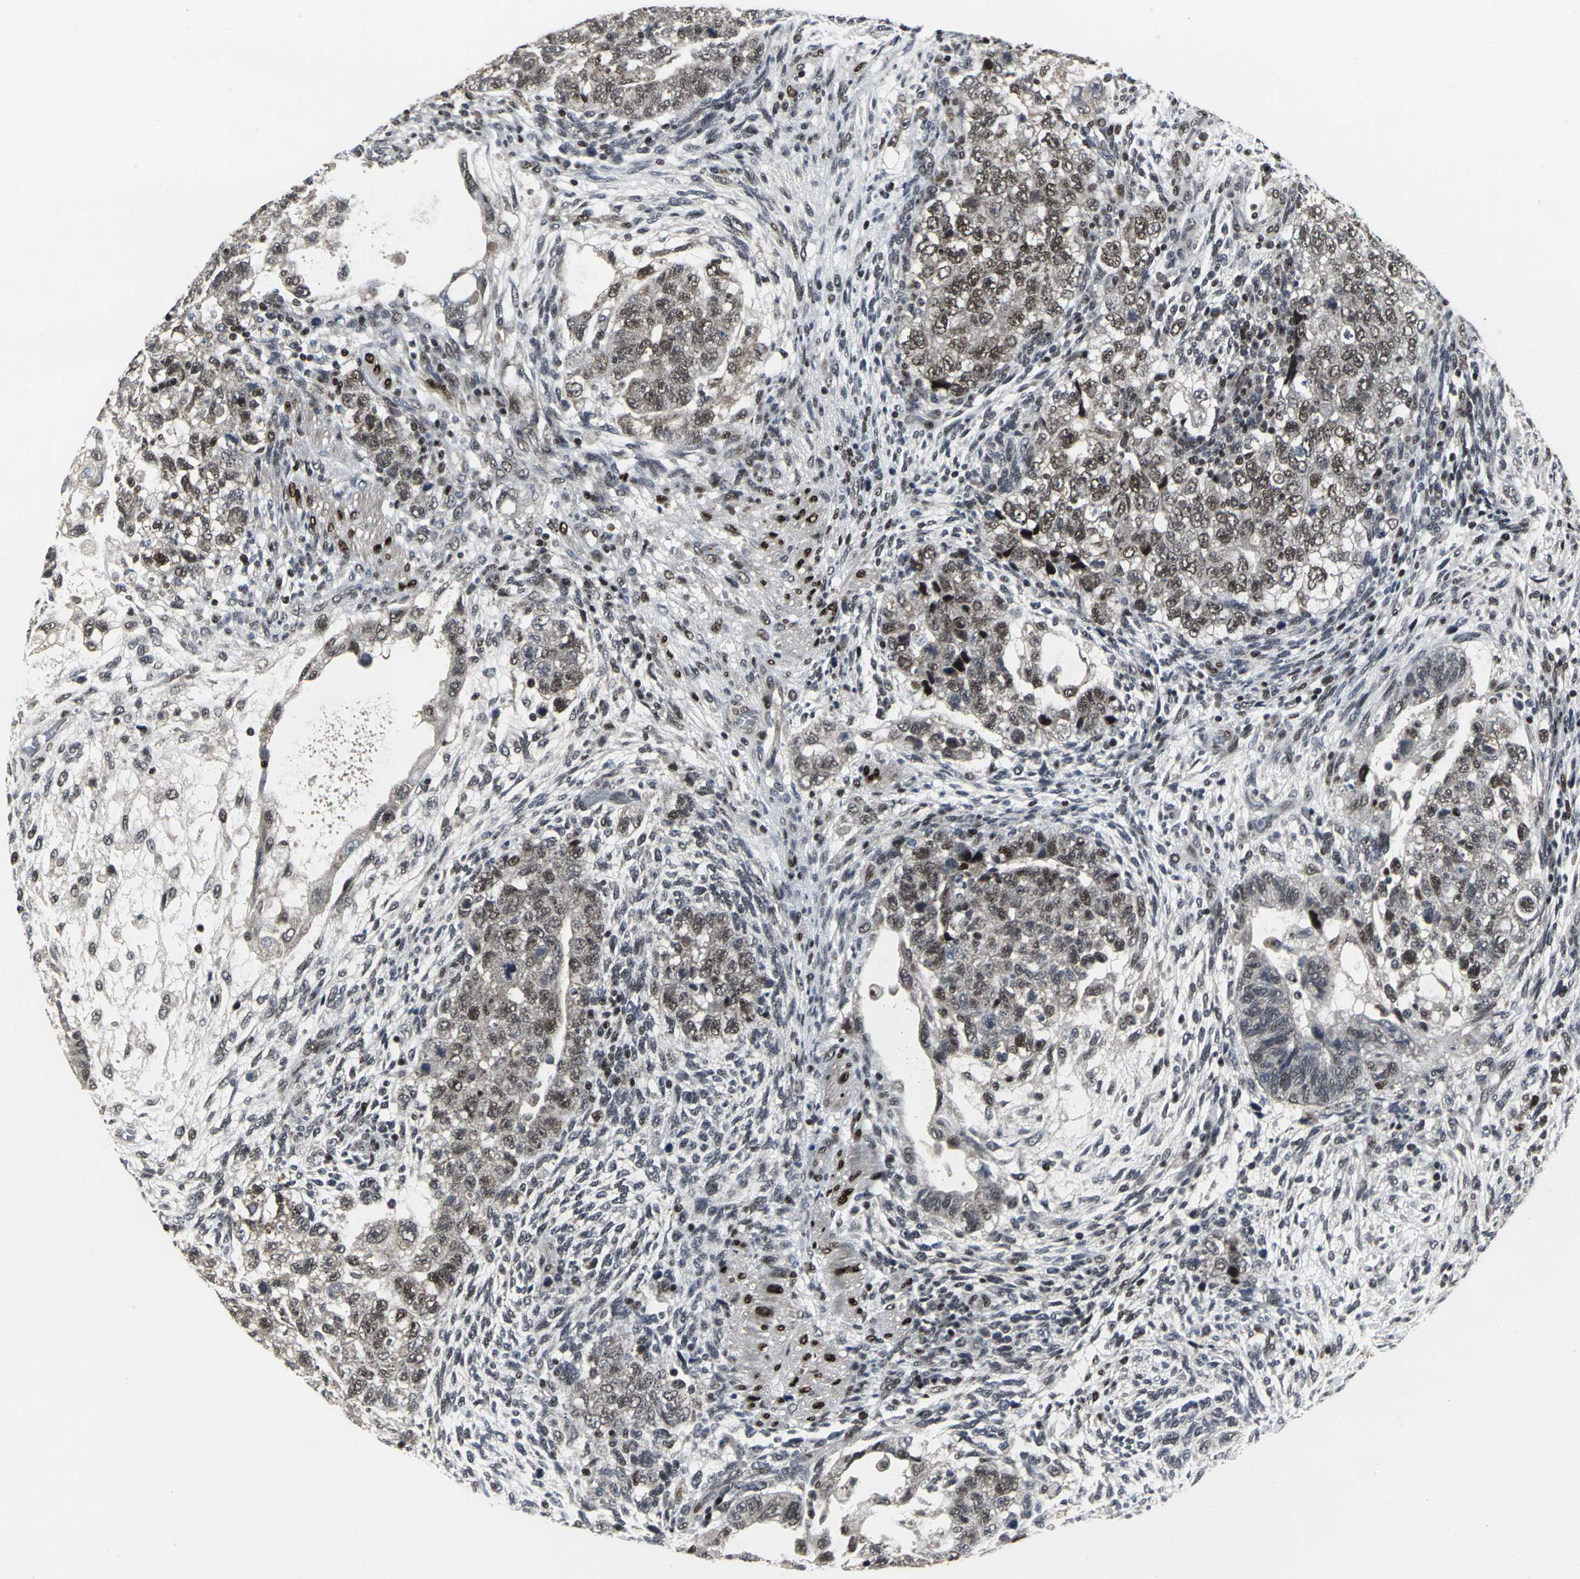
{"staining": {"intensity": "moderate", "quantity": "25%-75%", "location": "nuclear"}, "tissue": "testis cancer", "cell_type": "Tumor cells", "image_type": "cancer", "snomed": [{"axis": "morphology", "description": "Normal tissue, NOS"}, {"axis": "morphology", "description": "Carcinoma, Embryonal, NOS"}, {"axis": "topography", "description": "Testis"}], "caption": "Testis cancer tissue exhibits moderate nuclear staining in approximately 25%-75% of tumor cells (IHC, brightfield microscopy, high magnification).", "gene": "SRF", "patient": {"sex": "male", "age": 36}}